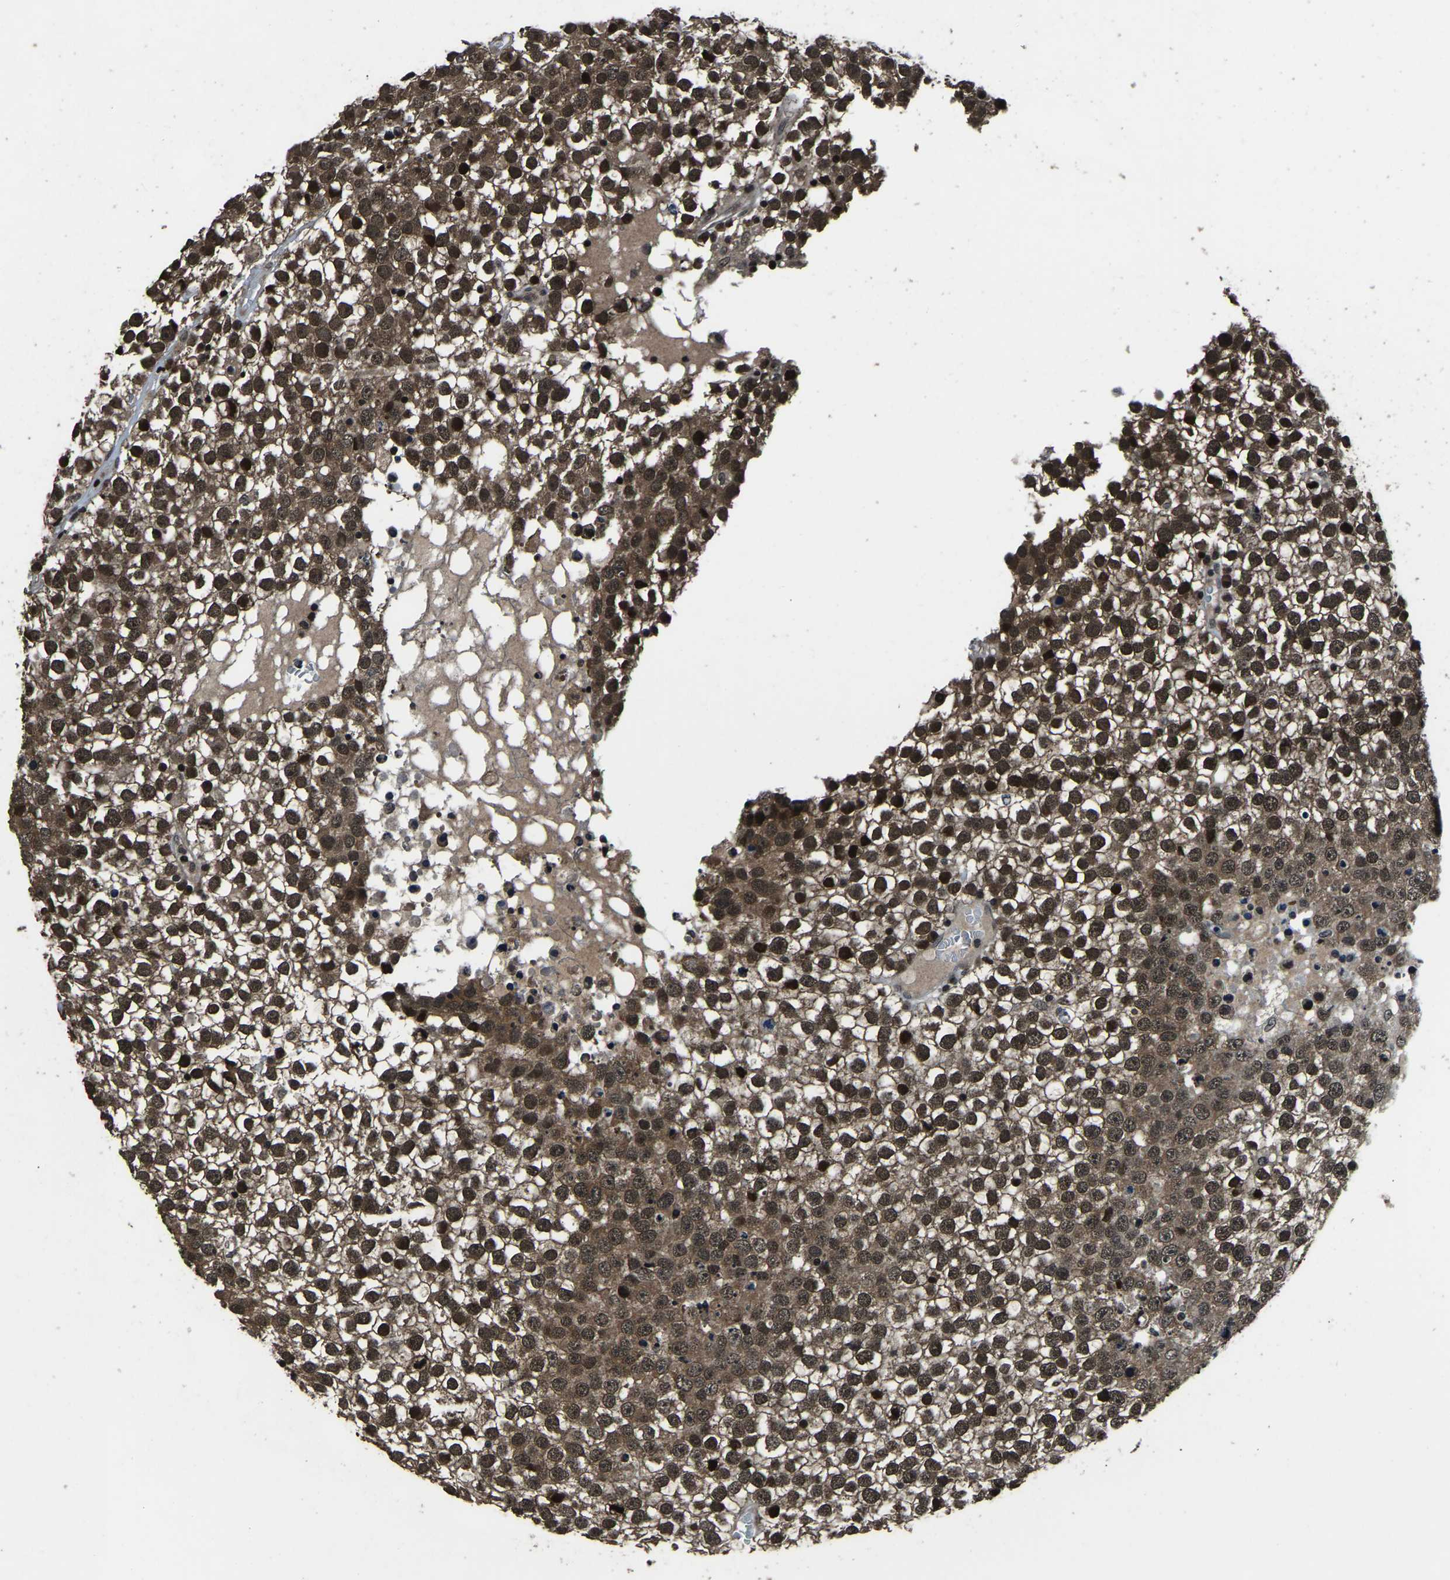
{"staining": {"intensity": "strong", "quantity": ">75%", "location": "cytoplasmic/membranous,nuclear"}, "tissue": "testis cancer", "cell_type": "Tumor cells", "image_type": "cancer", "snomed": [{"axis": "morphology", "description": "Seminoma, NOS"}, {"axis": "topography", "description": "Testis"}], "caption": "A high amount of strong cytoplasmic/membranous and nuclear expression is seen in approximately >75% of tumor cells in testis seminoma tissue.", "gene": "ANKIB1", "patient": {"sex": "male", "age": 65}}